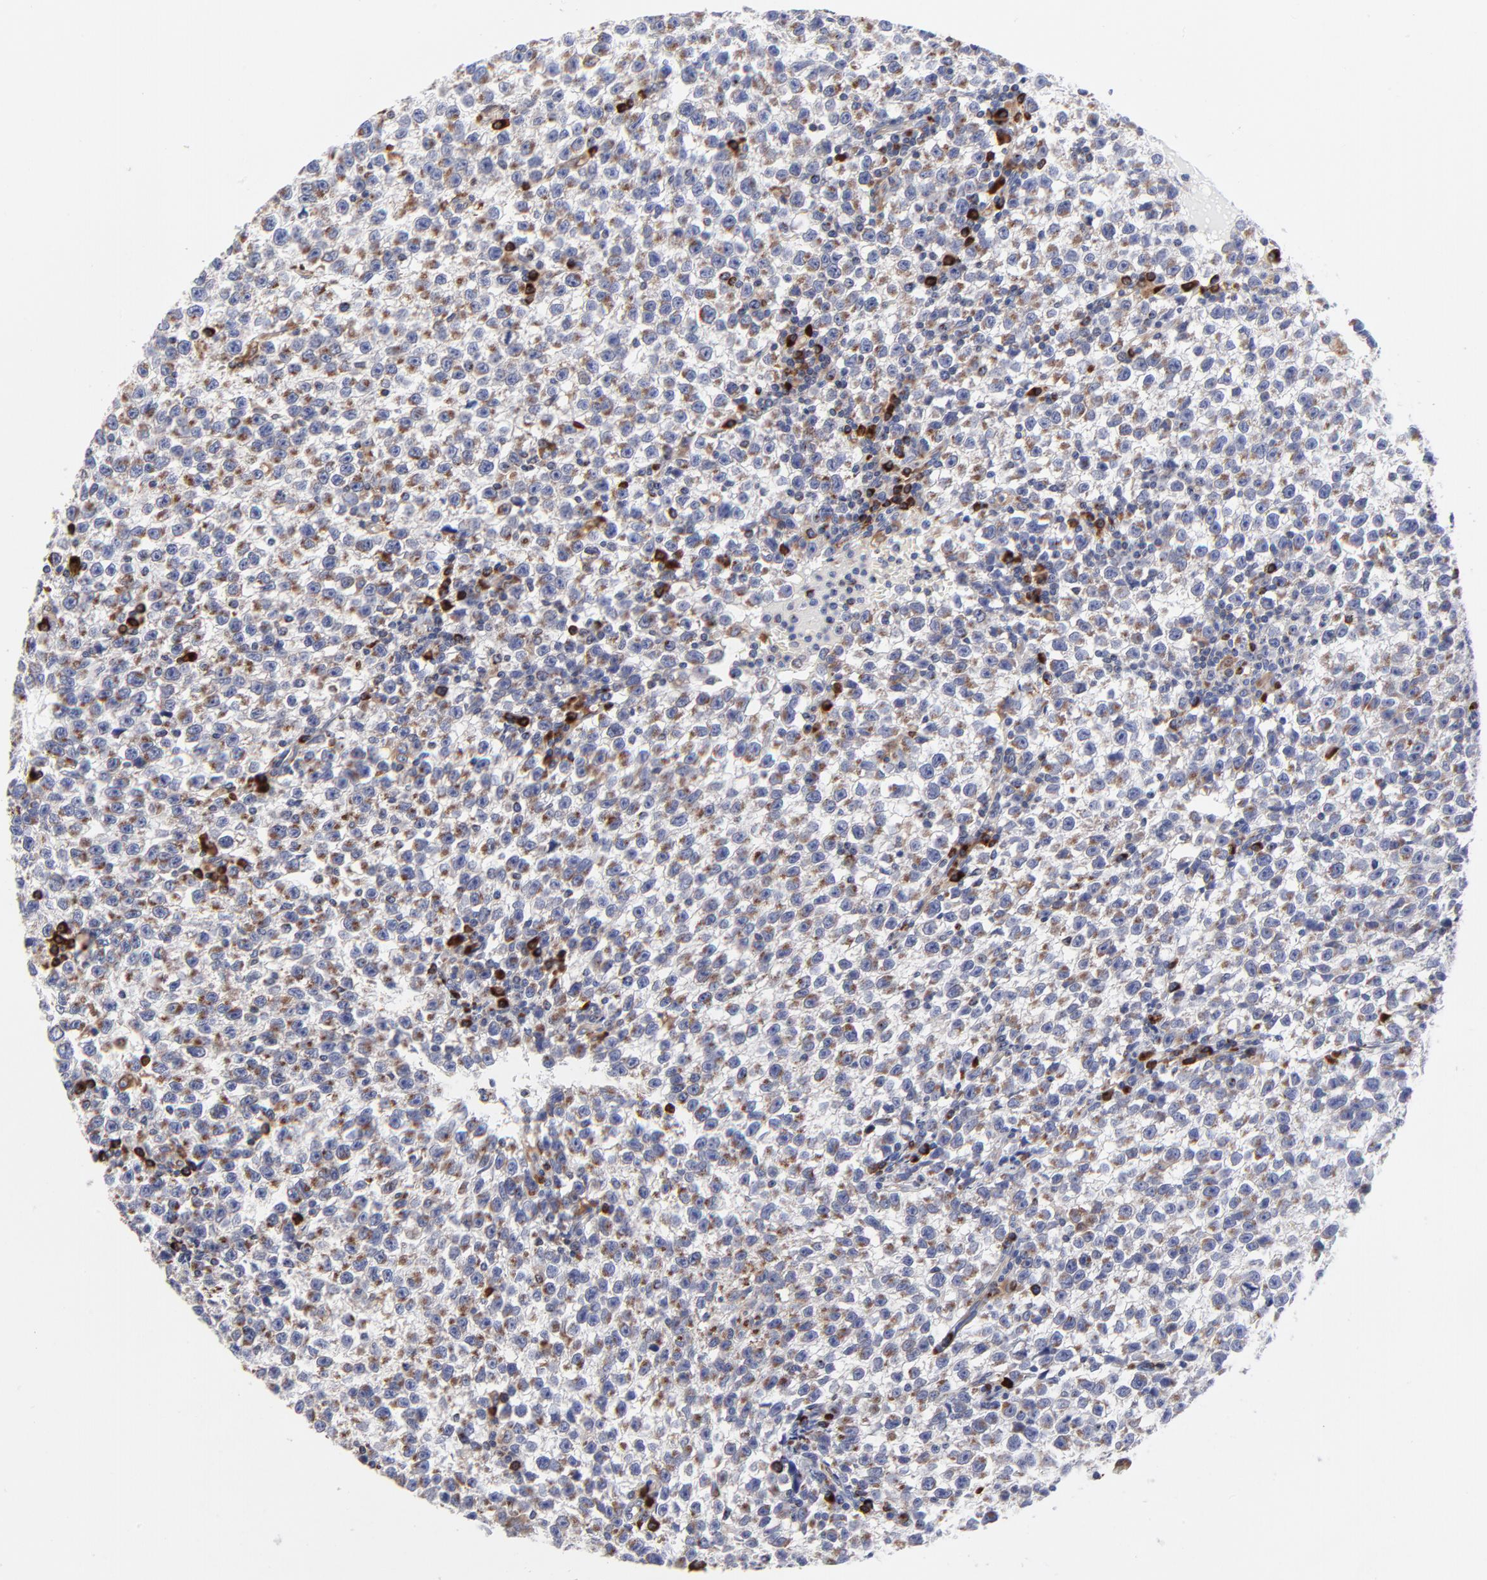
{"staining": {"intensity": "moderate", "quantity": ">75%", "location": "cytoplasmic/membranous"}, "tissue": "testis cancer", "cell_type": "Tumor cells", "image_type": "cancer", "snomed": [{"axis": "morphology", "description": "Seminoma, NOS"}, {"axis": "topography", "description": "Testis"}], "caption": "The photomicrograph shows immunohistochemical staining of testis seminoma. There is moderate cytoplasmic/membranous staining is present in approximately >75% of tumor cells.", "gene": "LMAN1", "patient": {"sex": "male", "age": 35}}